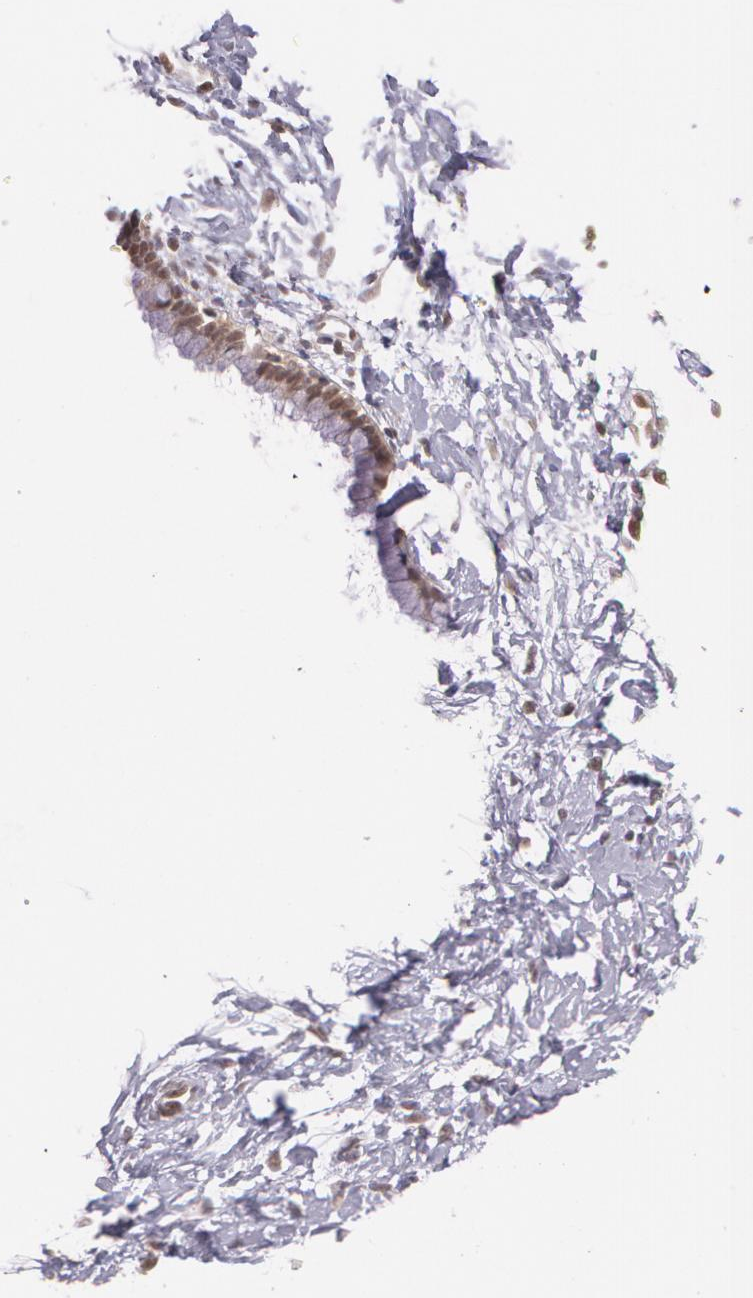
{"staining": {"intensity": "moderate", "quantity": "25%-75%", "location": "cytoplasmic/membranous,nuclear"}, "tissue": "cervix", "cell_type": "Glandular cells", "image_type": "normal", "snomed": [{"axis": "morphology", "description": "Normal tissue, NOS"}, {"axis": "topography", "description": "Cervix"}], "caption": "The photomicrograph displays immunohistochemical staining of benign cervix. There is moderate cytoplasmic/membranous,nuclear staining is appreciated in approximately 25%-75% of glandular cells.", "gene": "CUL2", "patient": {"sex": "female", "age": 46}}